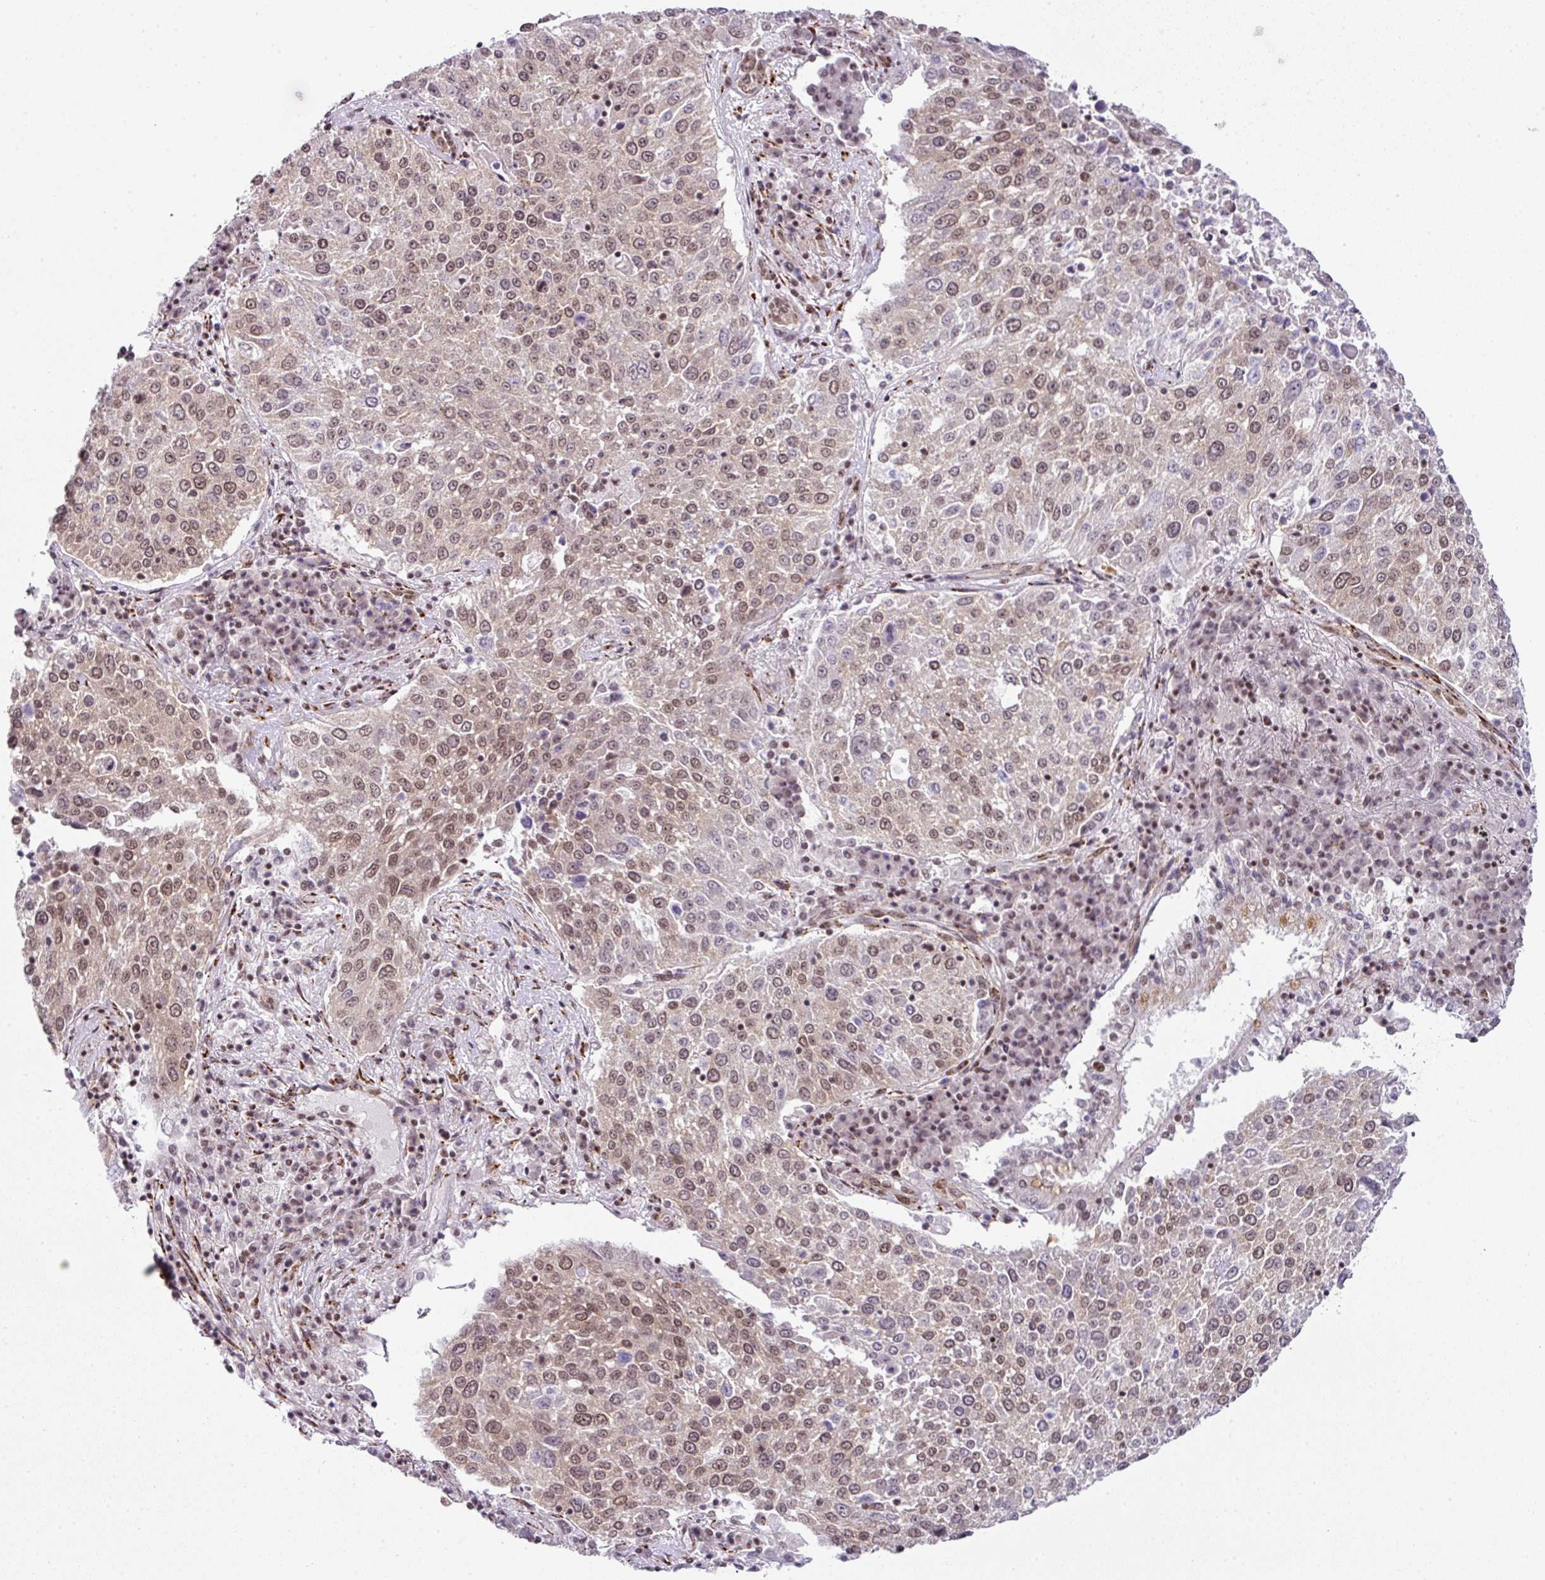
{"staining": {"intensity": "moderate", "quantity": "25%-75%", "location": "nuclear"}, "tissue": "lung cancer", "cell_type": "Tumor cells", "image_type": "cancer", "snomed": [{"axis": "morphology", "description": "Squamous cell carcinoma, NOS"}, {"axis": "topography", "description": "Lung"}], "caption": "A high-resolution histopathology image shows immunohistochemistry (IHC) staining of lung cancer, which displays moderate nuclear staining in about 25%-75% of tumor cells.", "gene": "NFYA", "patient": {"sex": "male", "age": 65}}